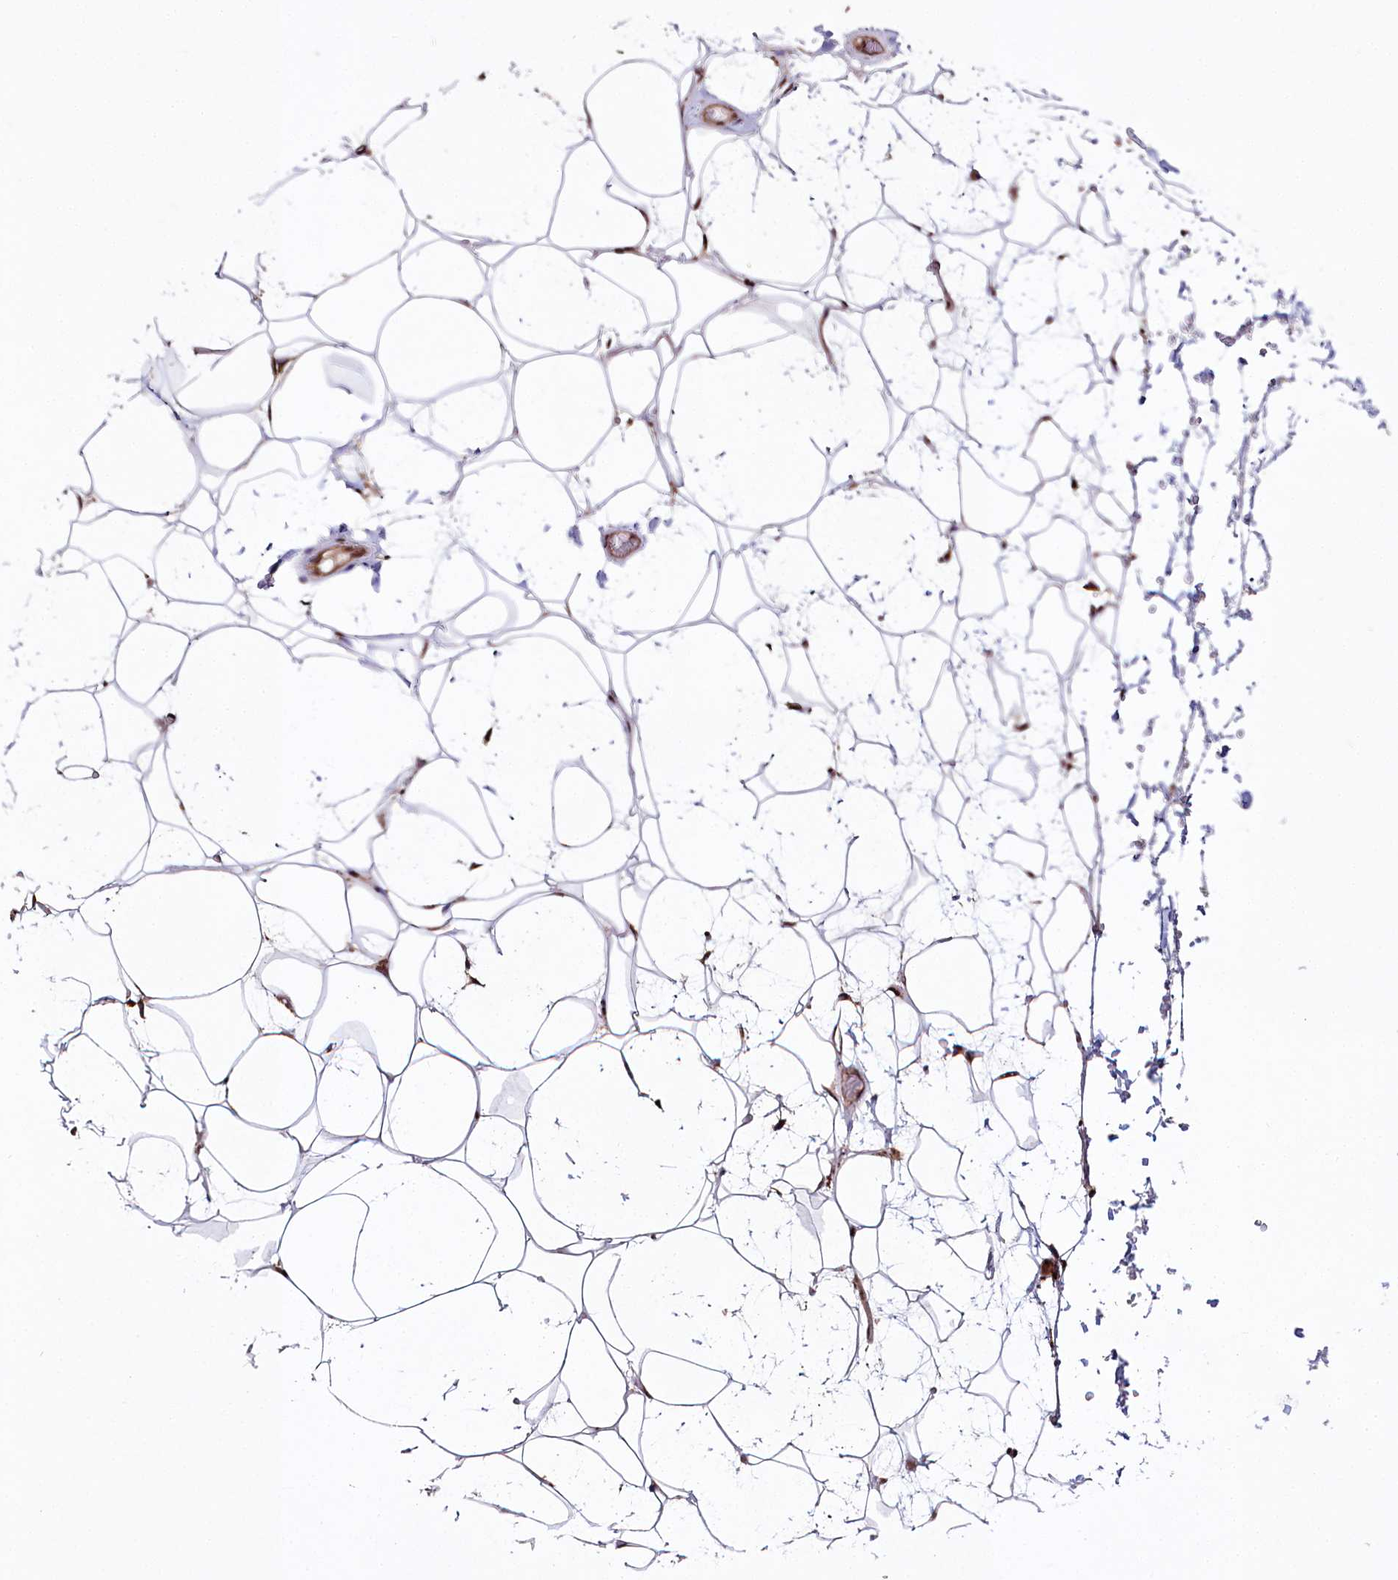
{"staining": {"intensity": "strong", "quantity": "<25%", "location": "nuclear"}, "tissue": "adipose tissue", "cell_type": "Adipocytes", "image_type": "normal", "snomed": [{"axis": "morphology", "description": "Normal tissue, NOS"}, {"axis": "topography", "description": "Breast"}], "caption": "IHC of benign human adipose tissue shows medium levels of strong nuclear staining in about <25% of adipocytes. (brown staining indicates protein expression, while blue staining denotes nuclei).", "gene": "HOXC8", "patient": {"sex": "female", "age": 26}}